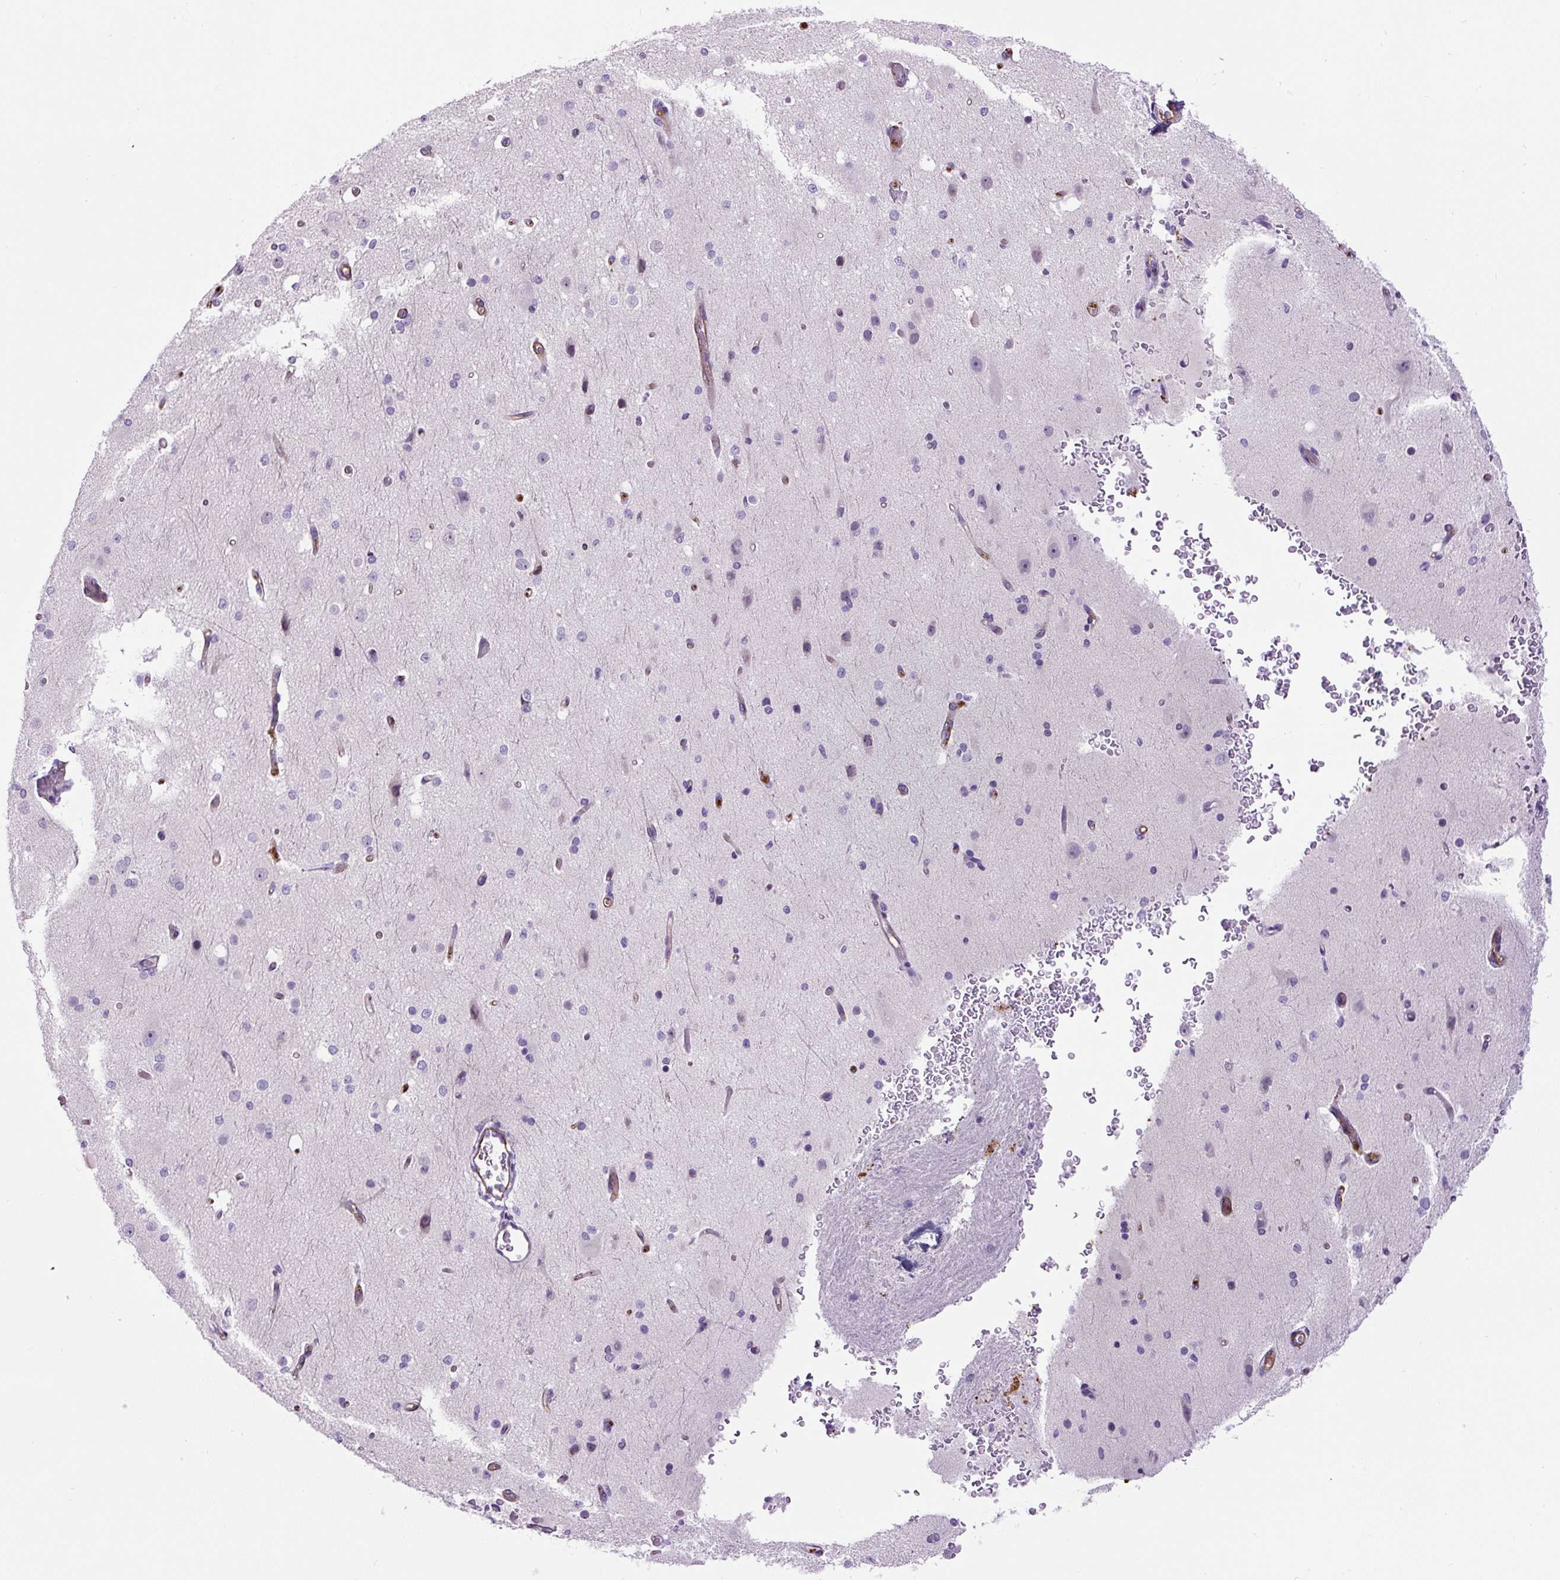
{"staining": {"intensity": "moderate", "quantity": "25%-75%", "location": "cytoplasmic/membranous"}, "tissue": "cerebral cortex", "cell_type": "Endothelial cells", "image_type": "normal", "snomed": [{"axis": "morphology", "description": "Normal tissue, NOS"}, {"axis": "morphology", "description": "Inflammation, NOS"}, {"axis": "topography", "description": "Cerebral cortex"}], "caption": "Protein expression analysis of unremarkable cerebral cortex demonstrates moderate cytoplasmic/membranous positivity in about 25%-75% of endothelial cells.", "gene": "B3GALT5", "patient": {"sex": "male", "age": 6}}